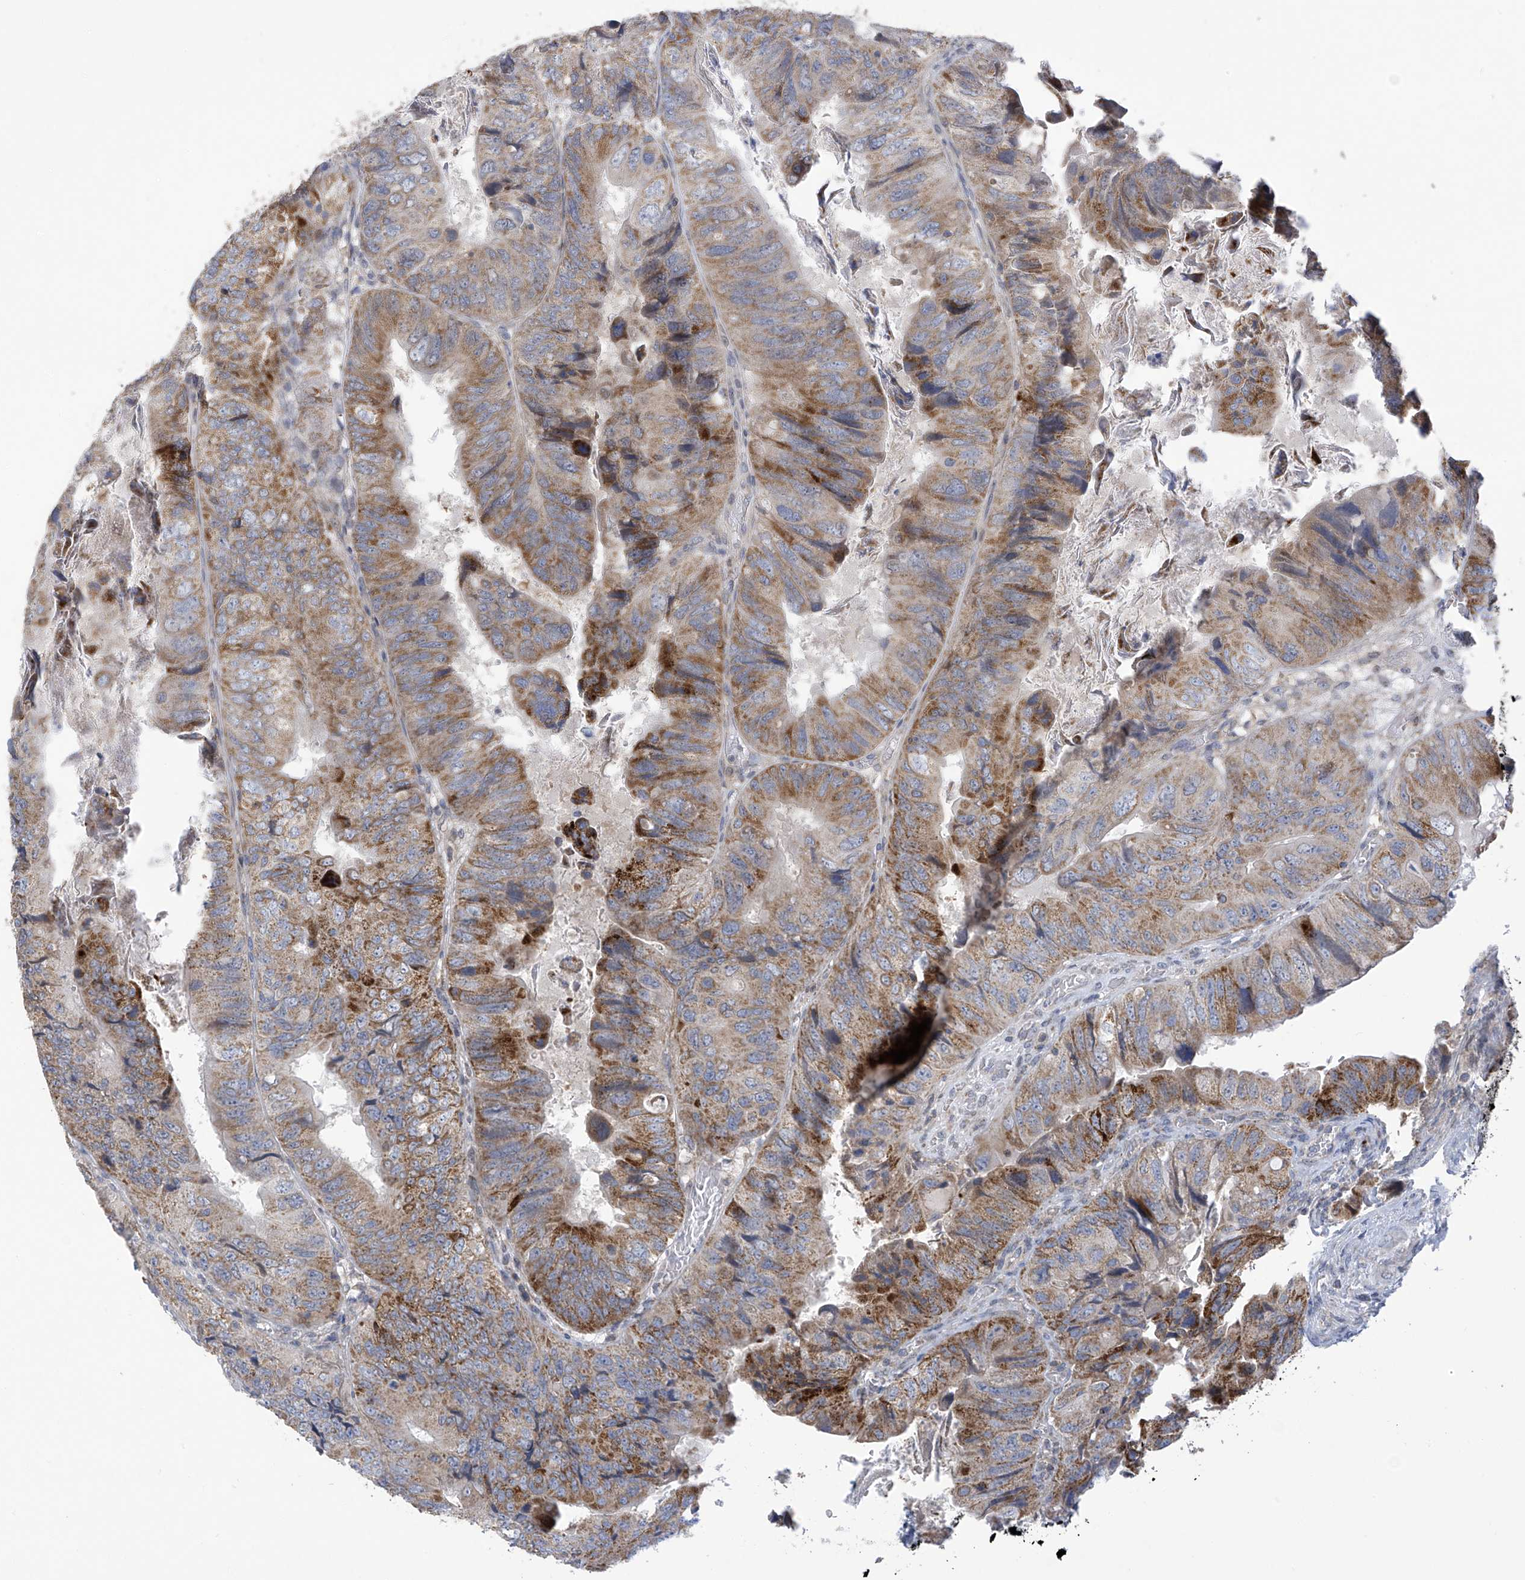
{"staining": {"intensity": "moderate", "quantity": ">75%", "location": "cytoplasmic/membranous"}, "tissue": "colorectal cancer", "cell_type": "Tumor cells", "image_type": "cancer", "snomed": [{"axis": "morphology", "description": "Adenocarcinoma, NOS"}, {"axis": "topography", "description": "Rectum"}], "caption": "DAB (3,3'-diaminobenzidine) immunohistochemical staining of human adenocarcinoma (colorectal) demonstrates moderate cytoplasmic/membranous protein positivity in about >75% of tumor cells. (Stains: DAB in brown, nuclei in blue, Microscopy: brightfield microscopy at high magnification).", "gene": "SLCO4A1", "patient": {"sex": "male", "age": 63}}